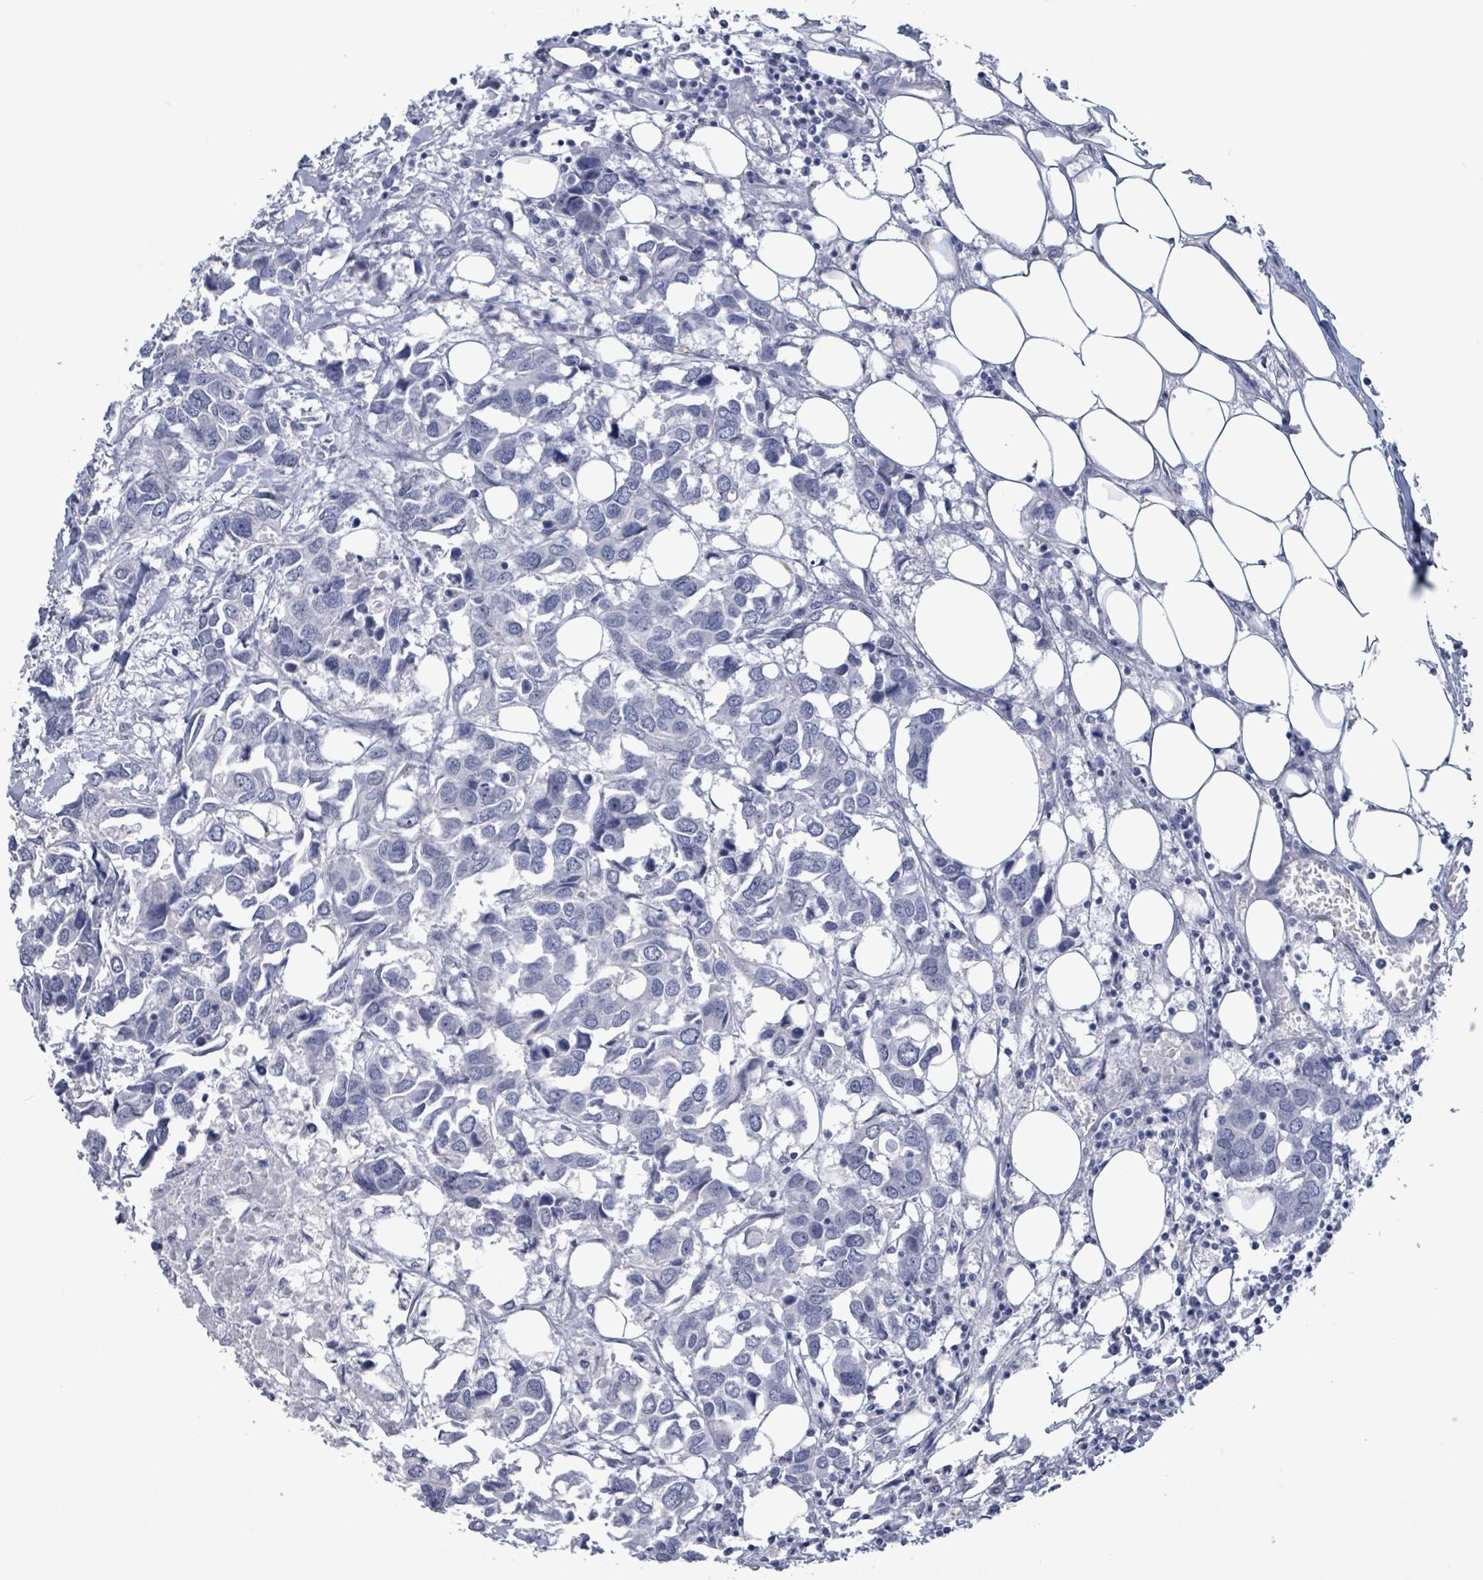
{"staining": {"intensity": "negative", "quantity": "none", "location": "none"}, "tissue": "breast cancer", "cell_type": "Tumor cells", "image_type": "cancer", "snomed": [{"axis": "morphology", "description": "Duct carcinoma"}, {"axis": "topography", "description": "Breast"}], "caption": "Tumor cells show no significant positivity in breast cancer.", "gene": "NKX2-1", "patient": {"sex": "female", "age": 83}}